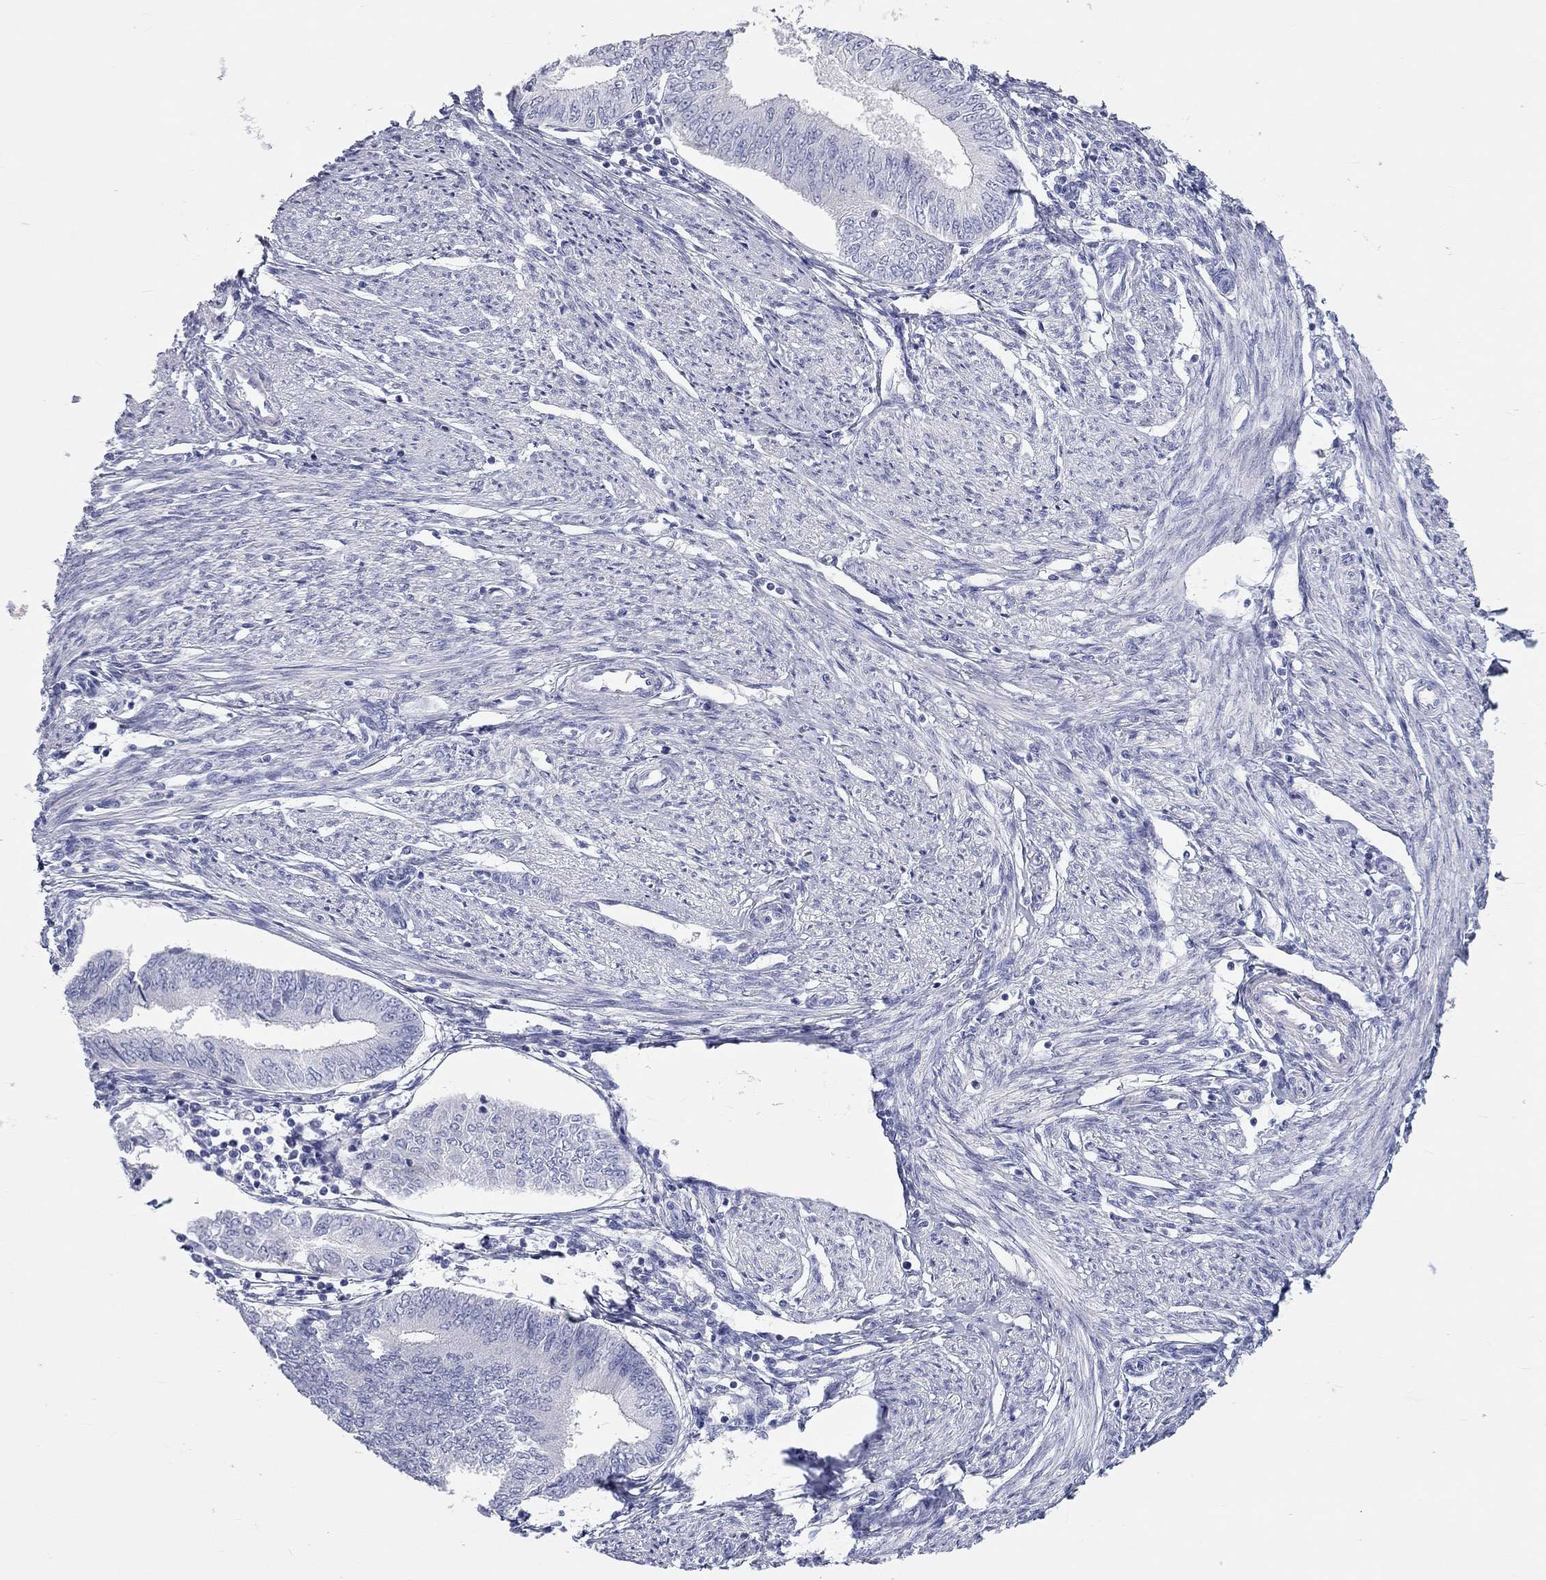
{"staining": {"intensity": "negative", "quantity": "none", "location": "none"}, "tissue": "endometrial cancer", "cell_type": "Tumor cells", "image_type": "cancer", "snomed": [{"axis": "morphology", "description": "Adenocarcinoma, NOS"}, {"axis": "topography", "description": "Endometrium"}], "caption": "Endometrial adenocarcinoma was stained to show a protein in brown. There is no significant positivity in tumor cells.", "gene": "ST7L", "patient": {"sex": "female", "age": 68}}